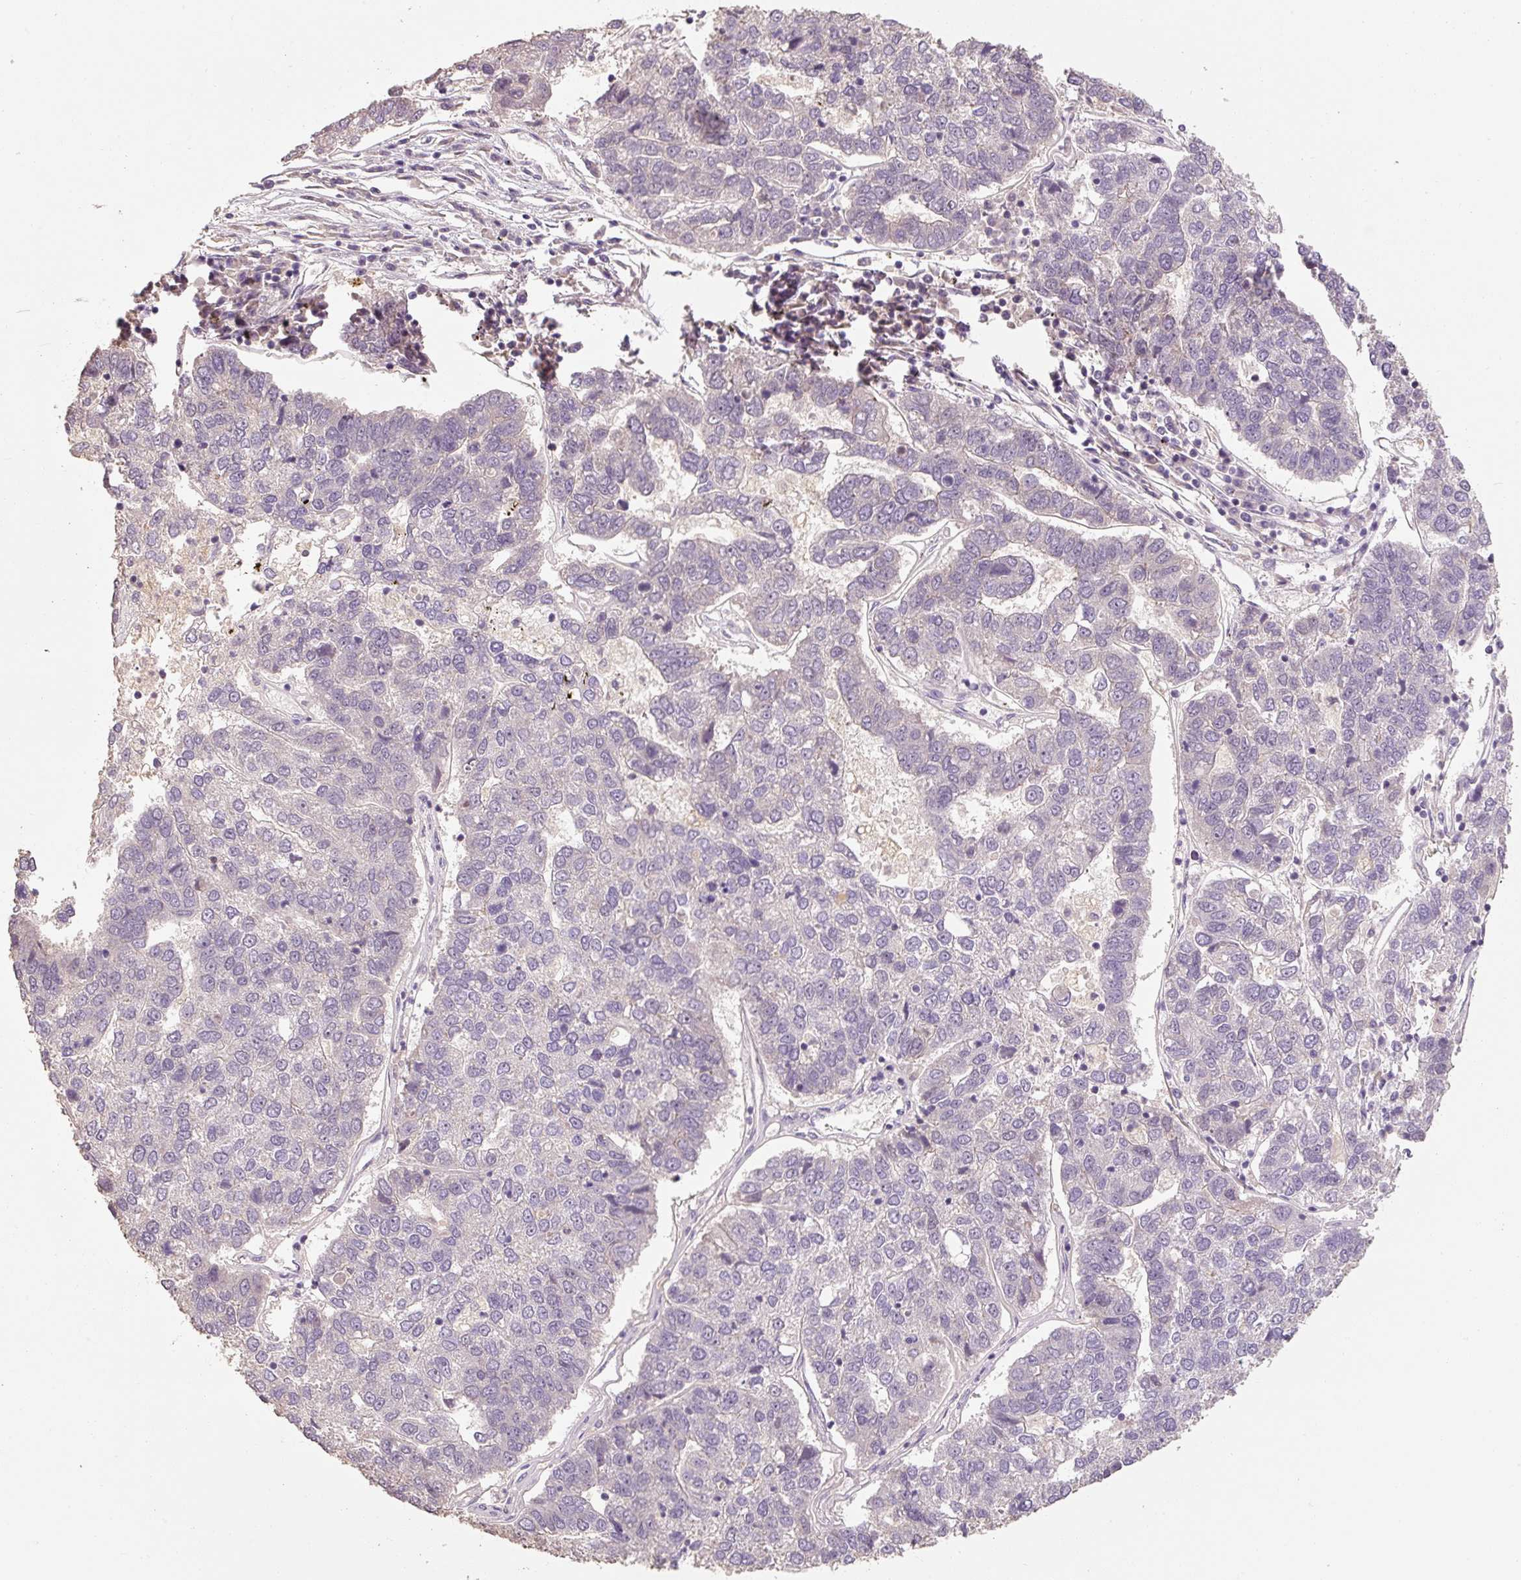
{"staining": {"intensity": "negative", "quantity": "none", "location": "none"}, "tissue": "pancreatic cancer", "cell_type": "Tumor cells", "image_type": "cancer", "snomed": [{"axis": "morphology", "description": "Adenocarcinoma, NOS"}, {"axis": "topography", "description": "Pancreas"}], "caption": "DAB (3,3'-diaminobenzidine) immunohistochemical staining of adenocarcinoma (pancreatic) demonstrates no significant positivity in tumor cells.", "gene": "CFAP65", "patient": {"sex": "female", "age": 61}}